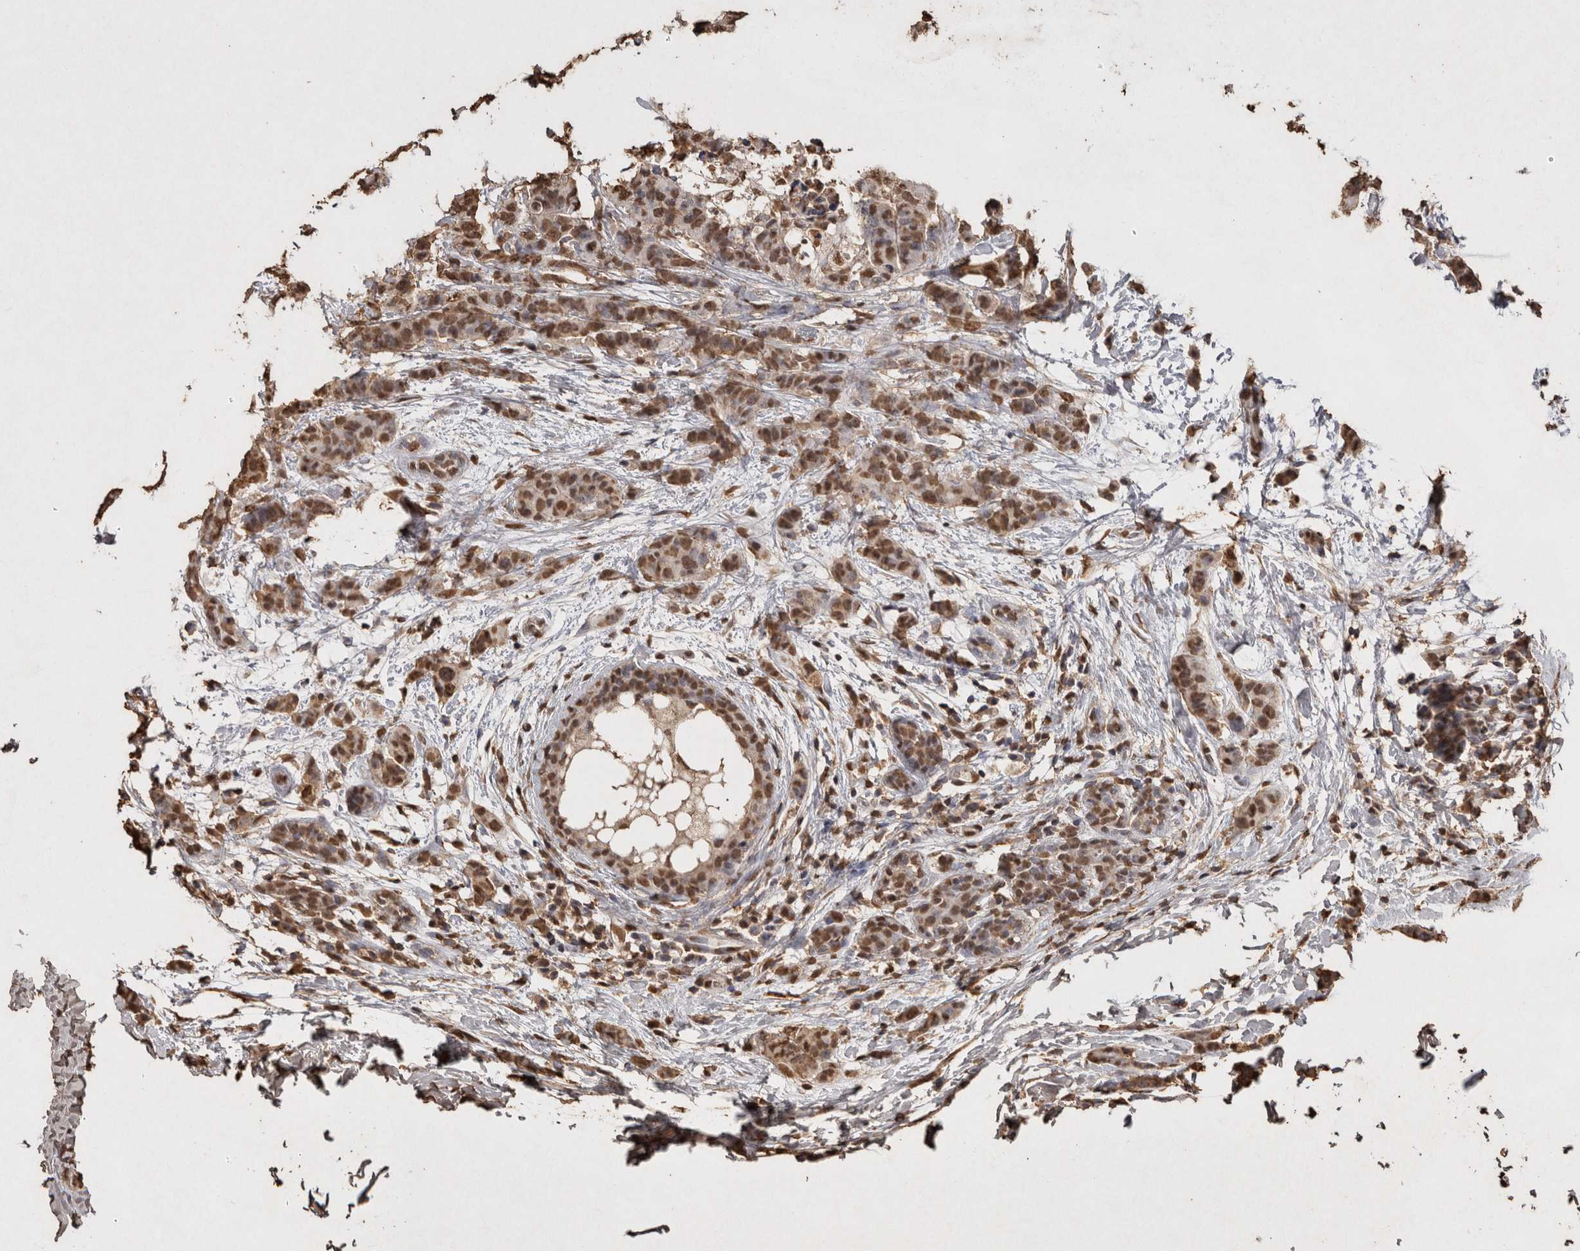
{"staining": {"intensity": "moderate", "quantity": ">75%", "location": "nuclear"}, "tissue": "breast cancer", "cell_type": "Tumor cells", "image_type": "cancer", "snomed": [{"axis": "morphology", "description": "Normal tissue, NOS"}, {"axis": "morphology", "description": "Duct carcinoma"}, {"axis": "topography", "description": "Breast"}], "caption": "Breast invasive ductal carcinoma stained for a protein (brown) demonstrates moderate nuclear positive staining in approximately >75% of tumor cells.", "gene": "FSTL3", "patient": {"sex": "female", "age": 40}}